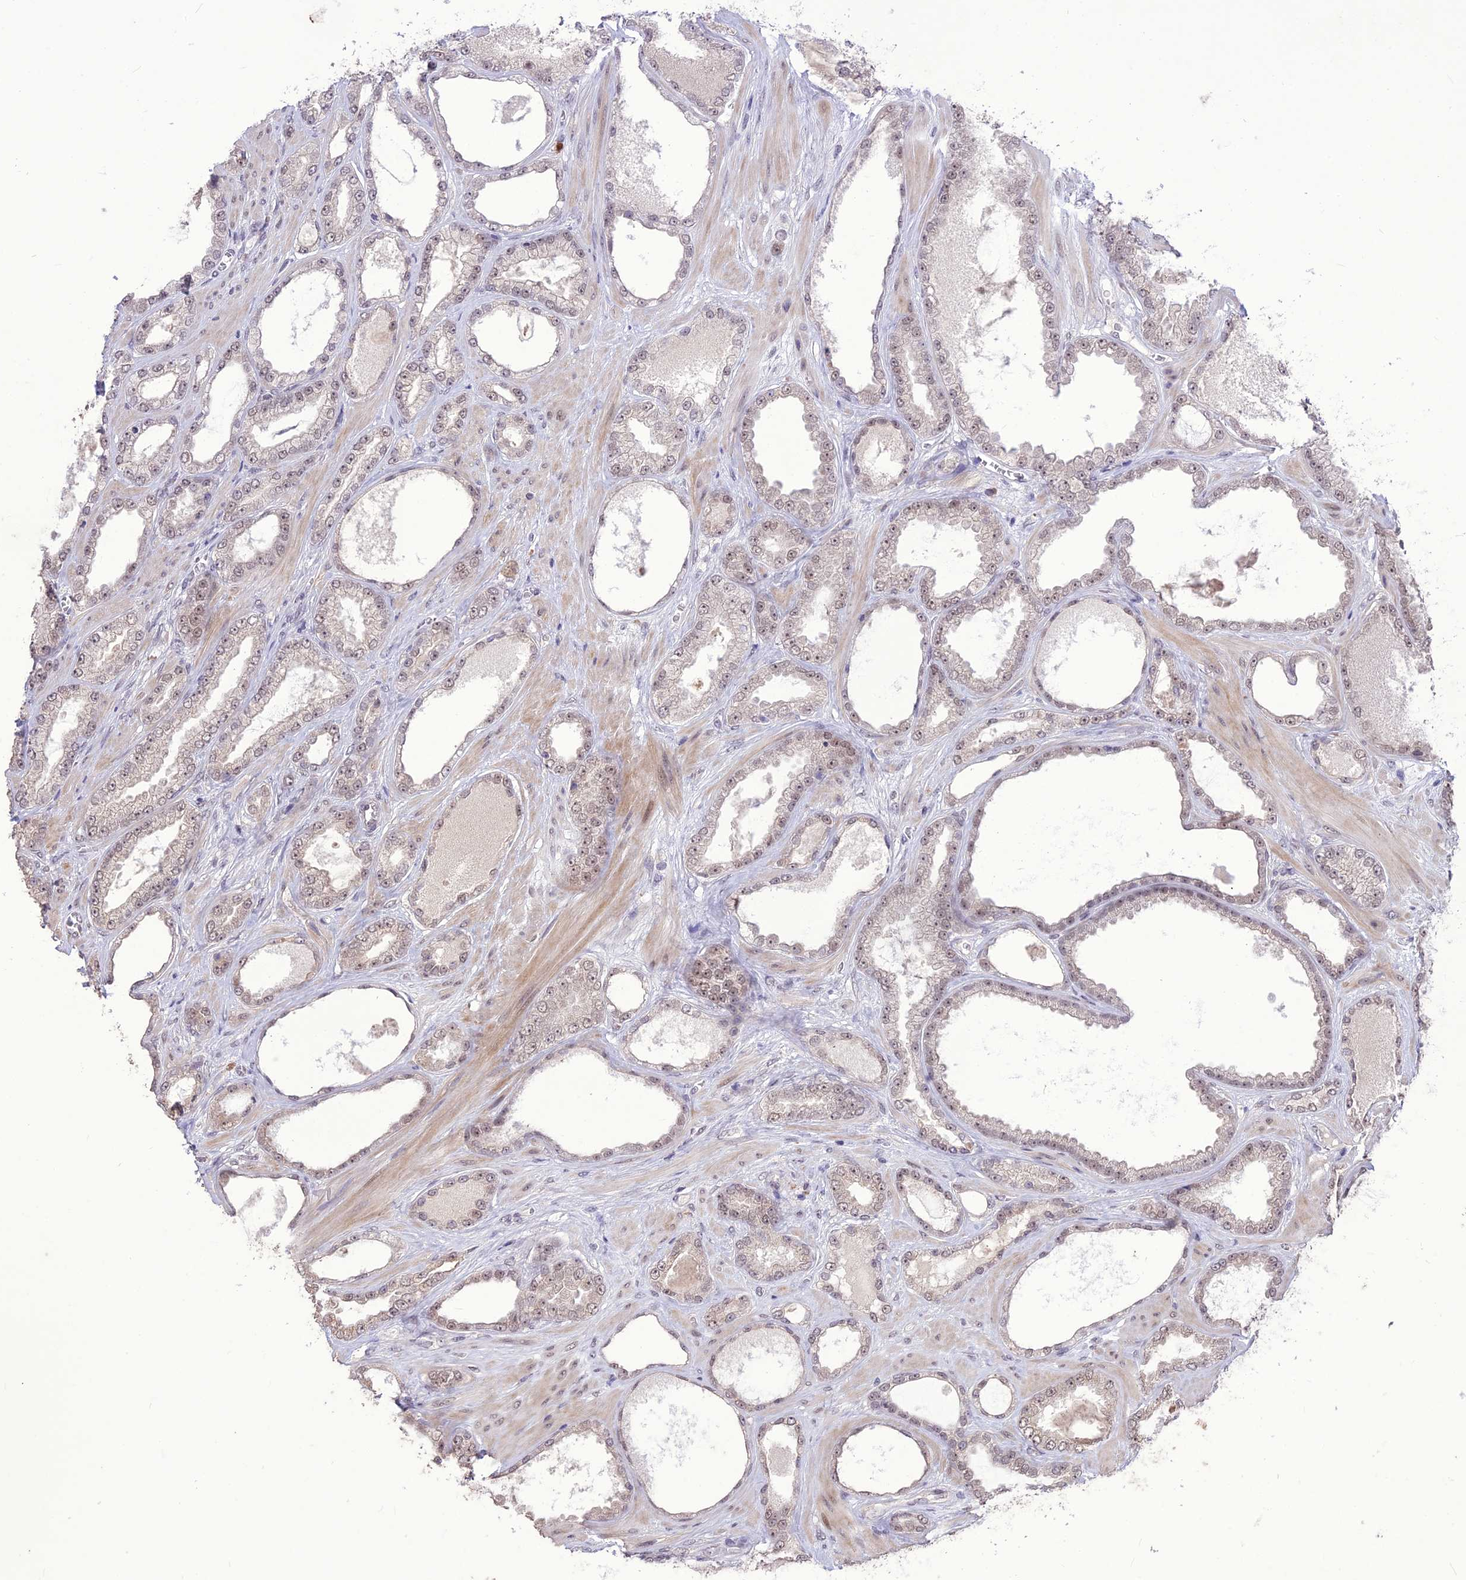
{"staining": {"intensity": "weak", "quantity": "25%-75%", "location": "nuclear"}, "tissue": "prostate cancer", "cell_type": "Tumor cells", "image_type": "cancer", "snomed": [{"axis": "morphology", "description": "Adenocarcinoma, Low grade"}, {"axis": "topography", "description": "Prostate"}], "caption": "Prostate low-grade adenocarcinoma stained with a brown dye displays weak nuclear positive positivity in about 25%-75% of tumor cells.", "gene": "DIS3", "patient": {"sex": "male", "age": 57}}